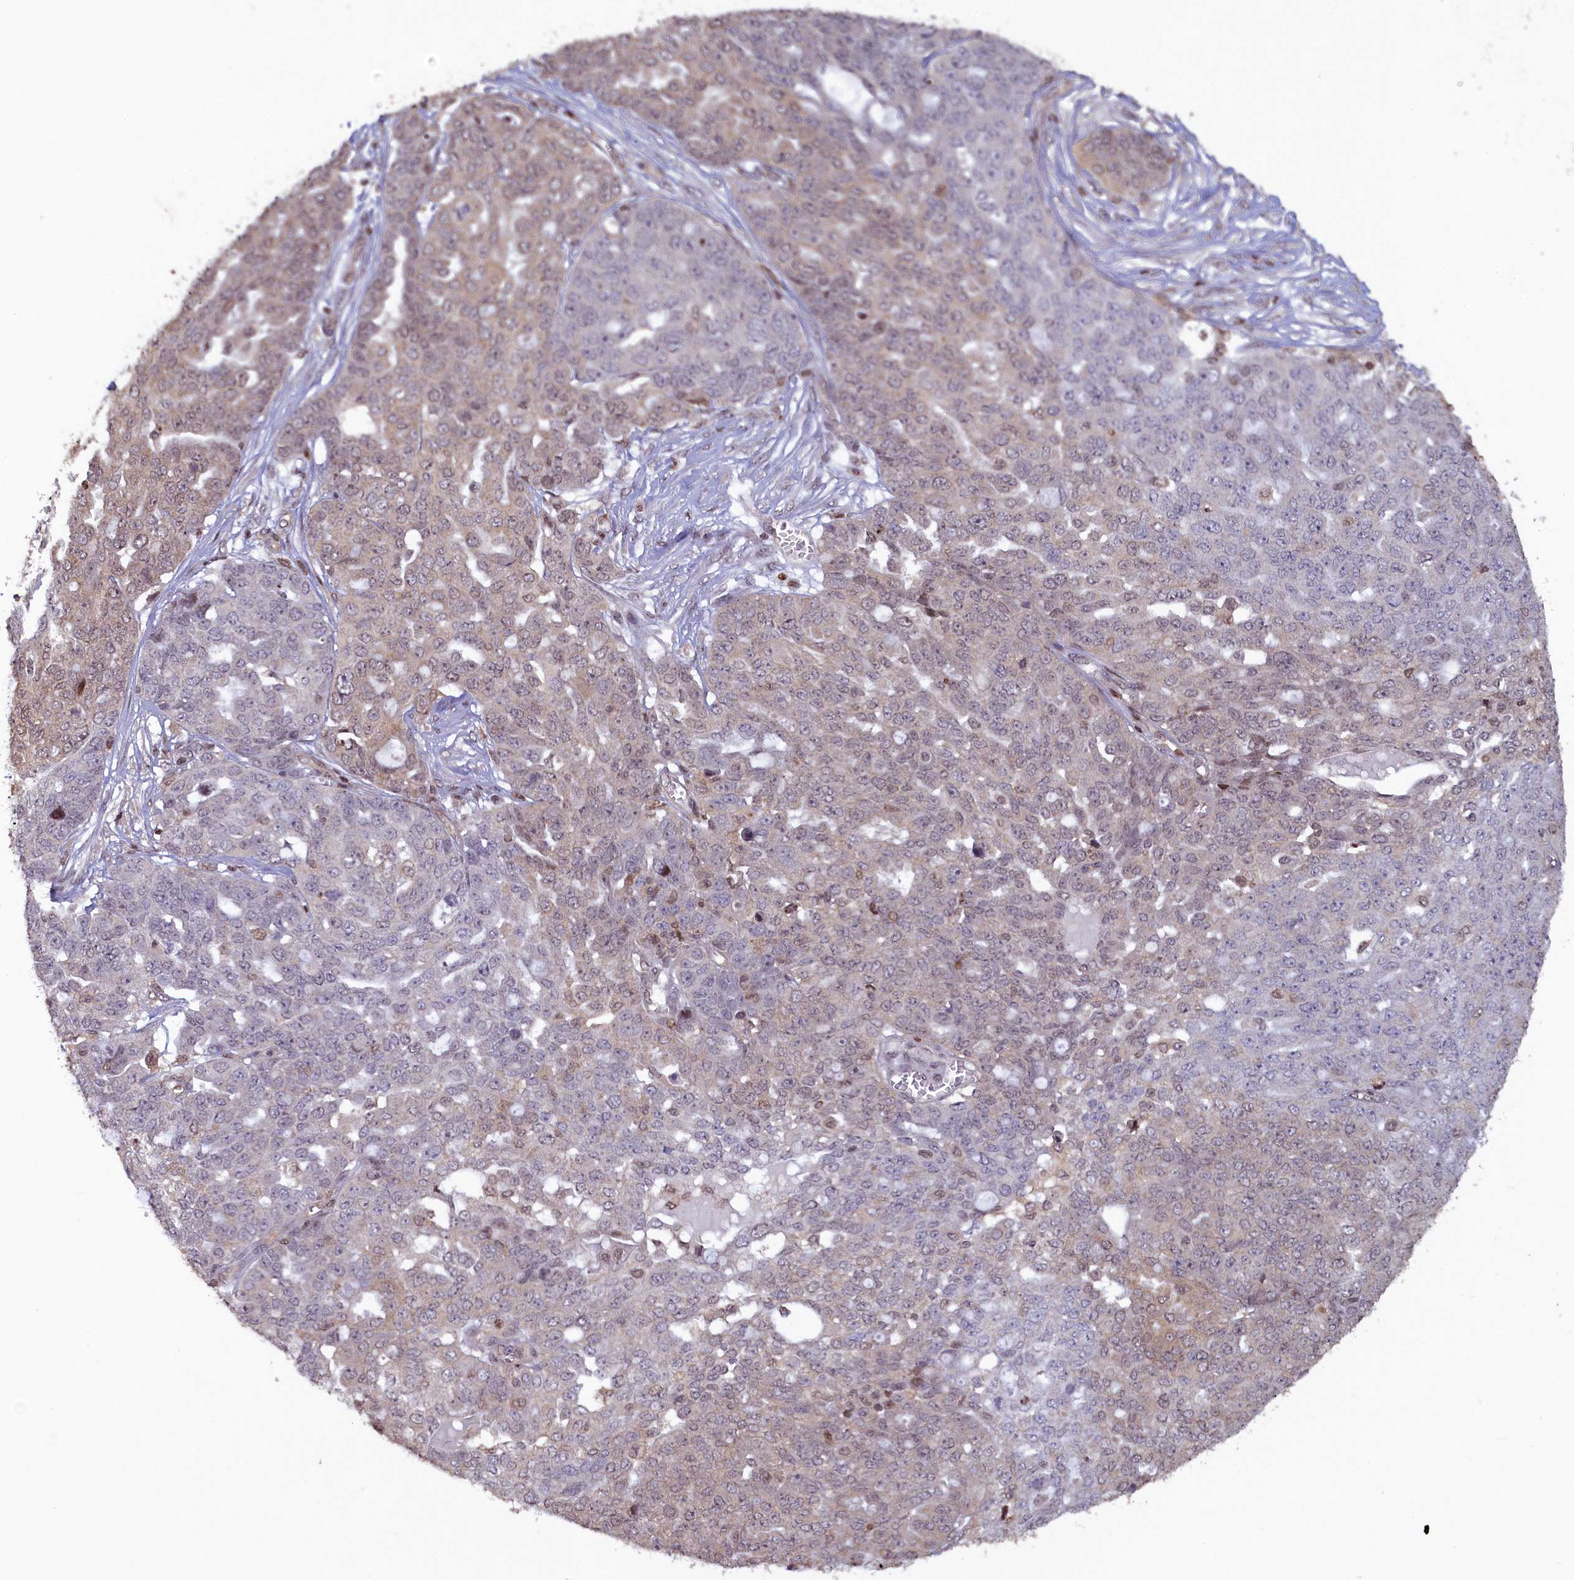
{"staining": {"intensity": "negative", "quantity": "none", "location": "none"}, "tissue": "ovarian cancer", "cell_type": "Tumor cells", "image_type": "cancer", "snomed": [{"axis": "morphology", "description": "Cystadenocarcinoma, serous, NOS"}, {"axis": "topography", "description": "Soft tissue"}, {"axis": "topography", "description": "Ovary"}], "caption": "An image of human ovarian cancer is negative for staining in tumor cells.", "gene": "NUBP1", "patient": {"sex": "female", "age": 57}}